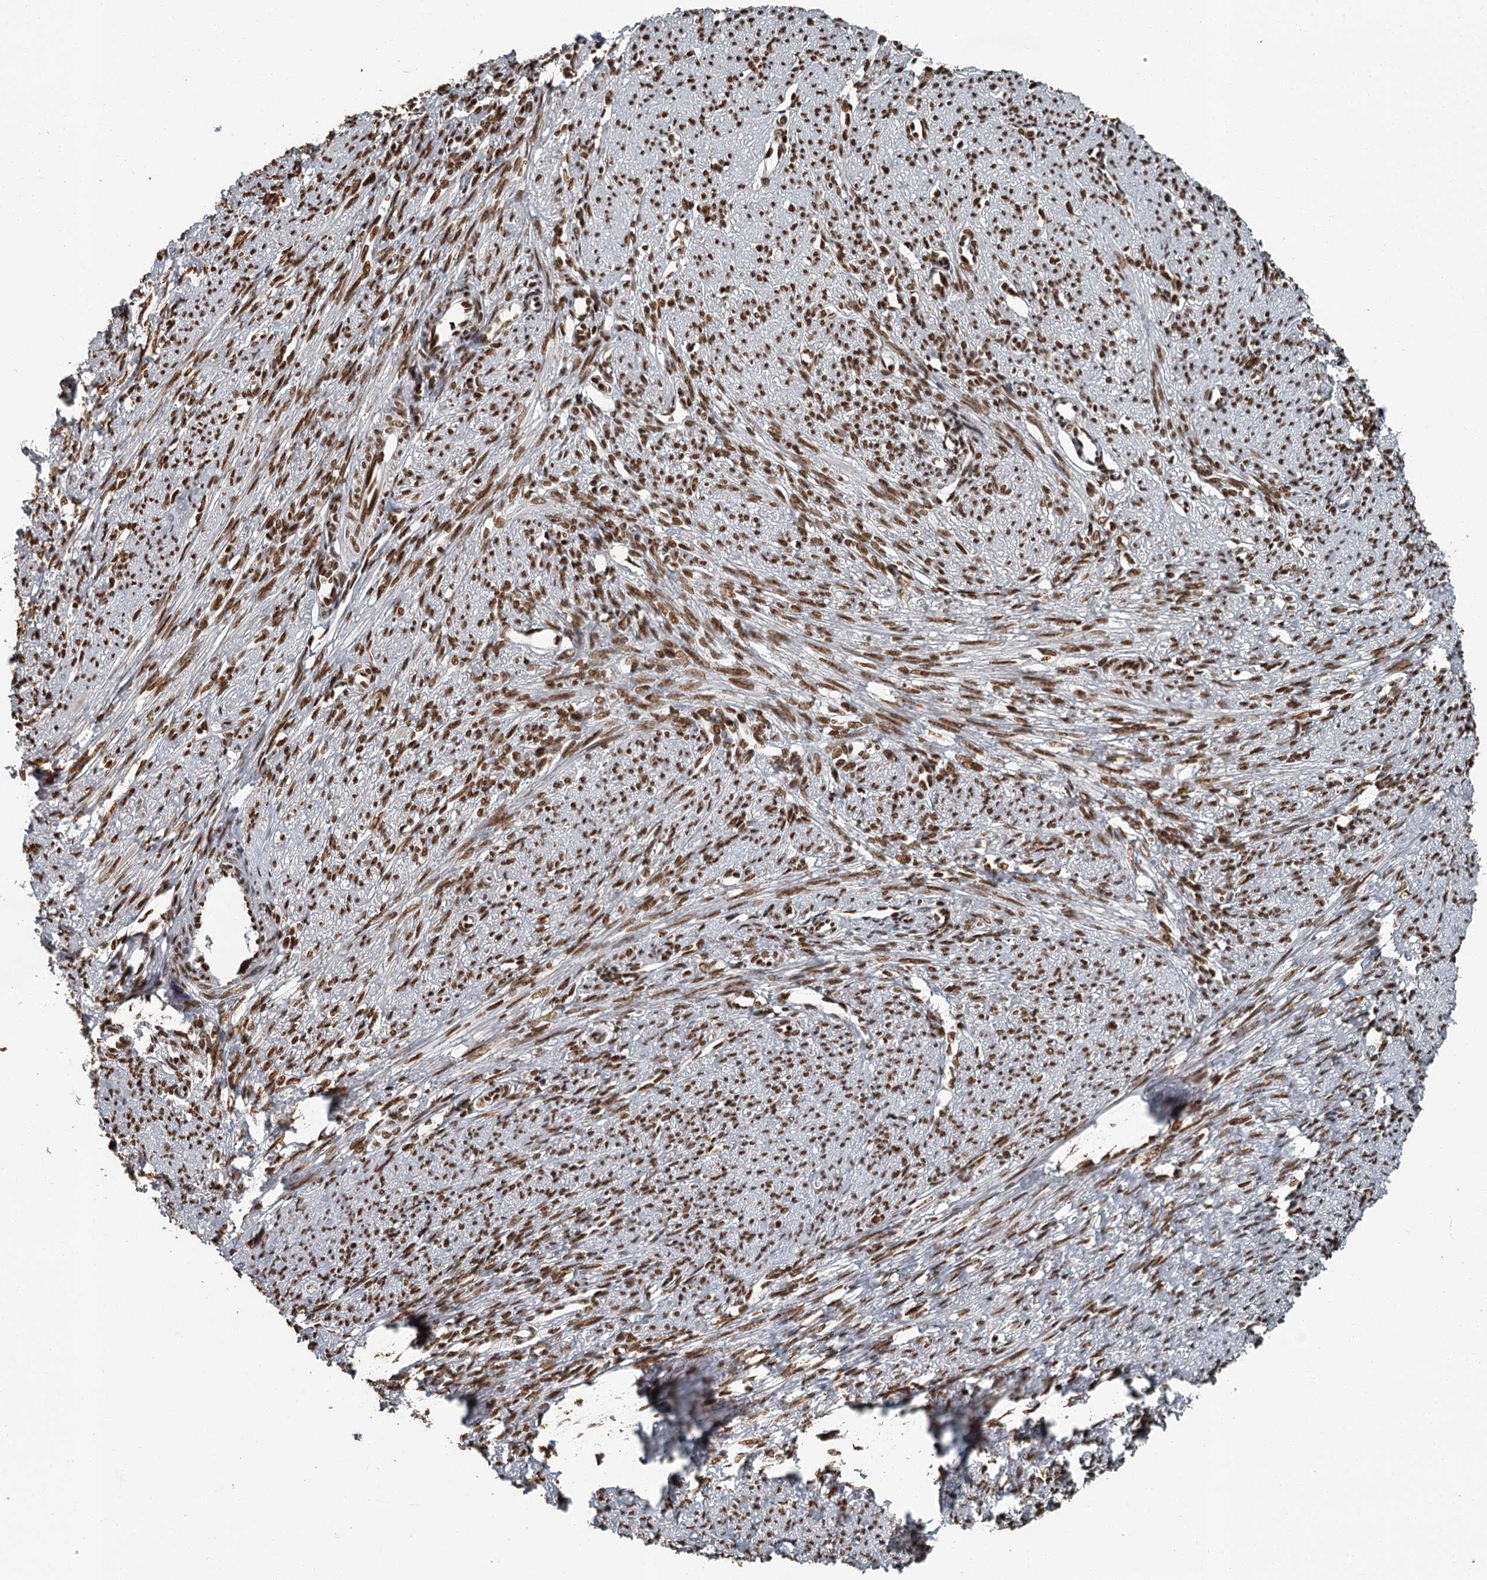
{"staining": {"intensity": "moderate", "quantity": ">75%", "location": "nuclear"}, "tissue": "smooth muscle", "cell_type": "Smooth muscle cells", "image_type": "normal", "snomed": [{"axis": "morphology", "description": "Normal tissue, NOS"}, {"axis": "topography", "description": "Smooth muscle"}, {"axis": "topography", "description": "Uterus"}], "caption": "Immunohistochemistry of benign human smooth muscle reveals medium levels of moderate nuclear expression in about >75% of smooth muscle cells.", "gene": "RBBP7", "patient": {"sex": "female", "age": 59}}